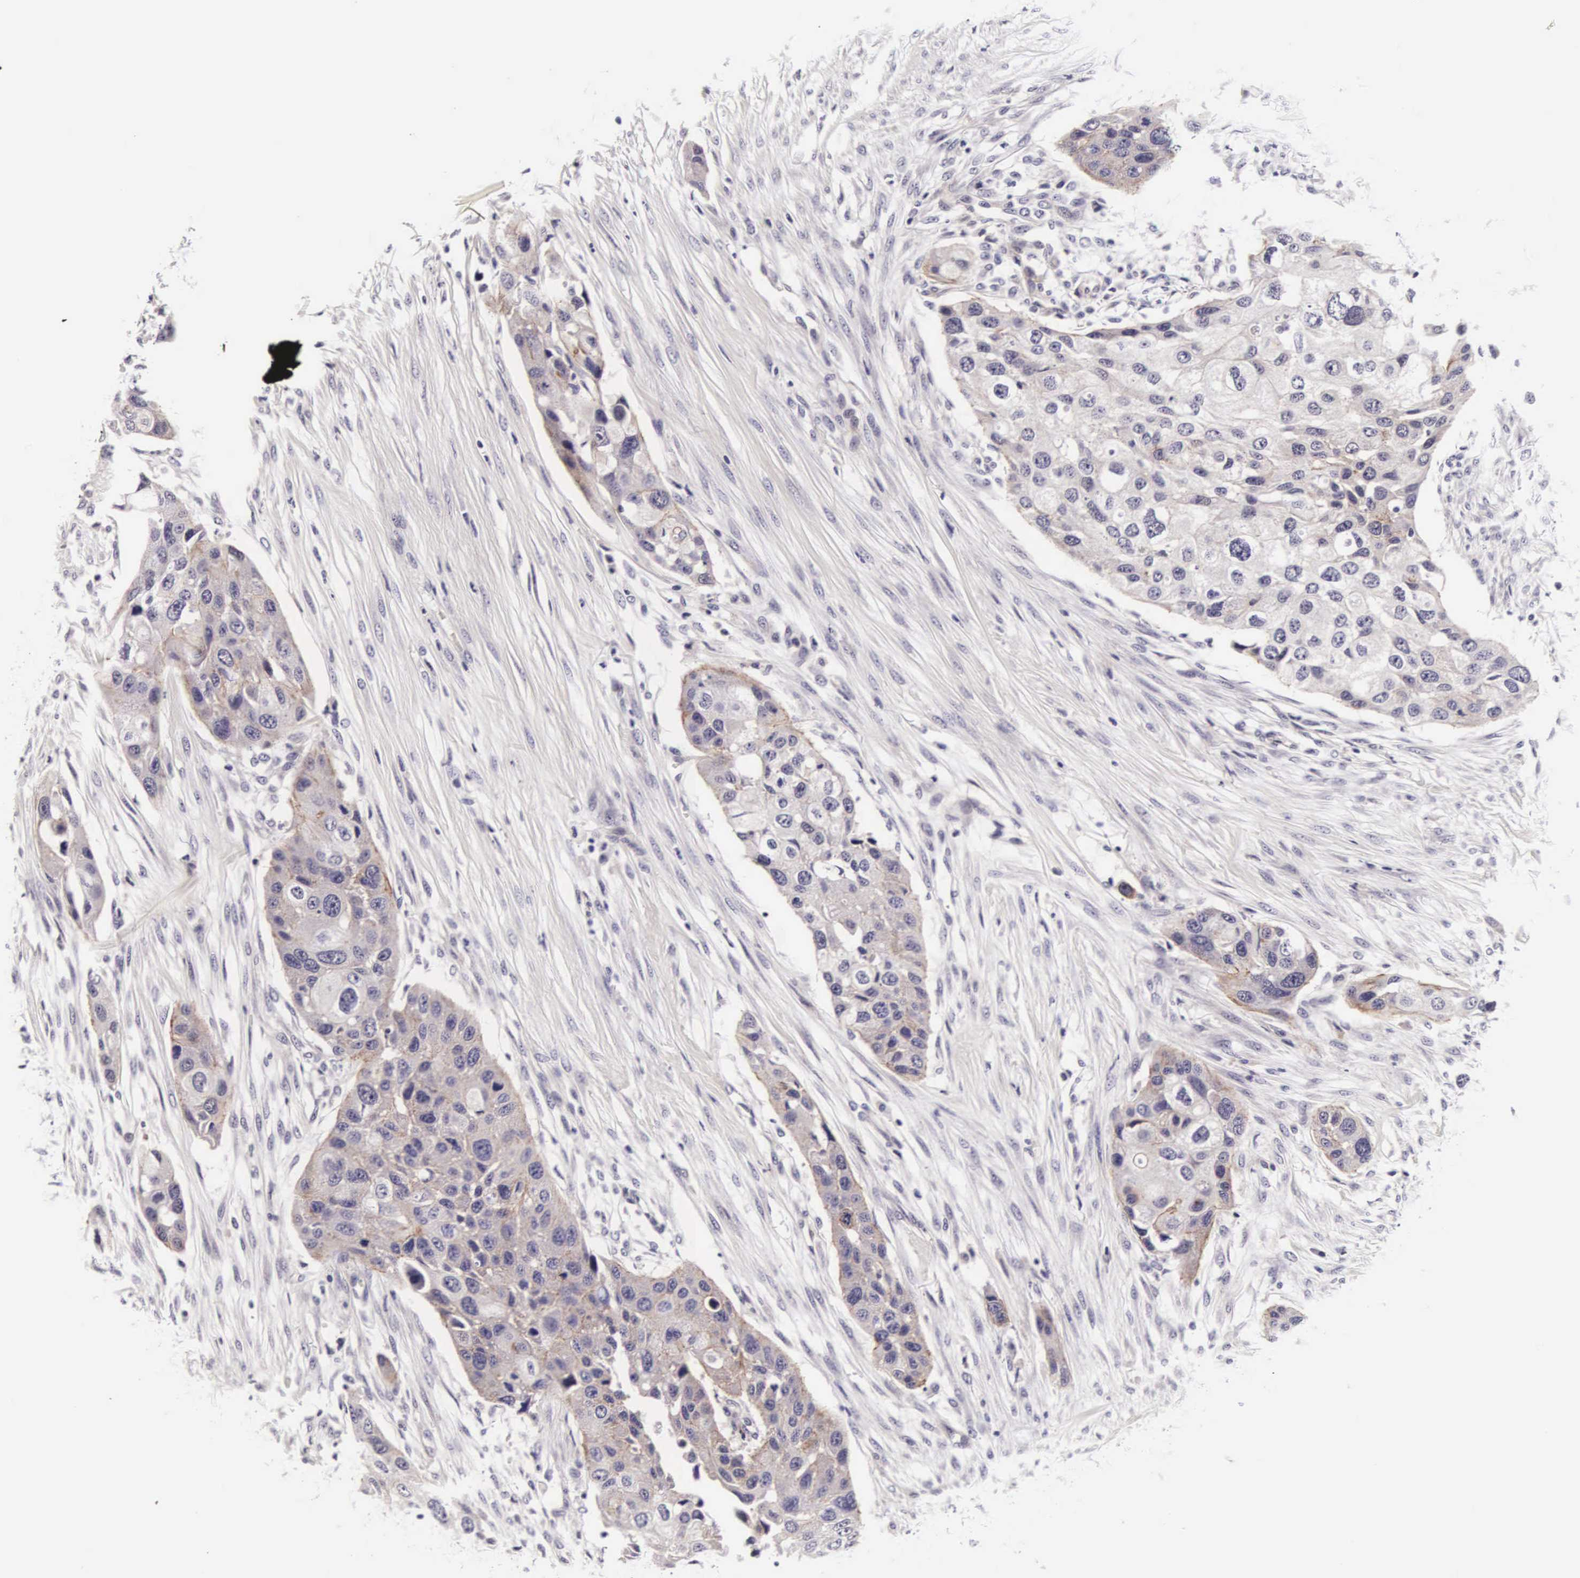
{"staining": {"intensity": "weak", "quantity": "<25%", "location": "cytoplasmic/membranous"}, "tissue": "urothelial cancer", "cell_type": "Tumor cells", "image_type": "cancer", "snomed": [{"axis": "morphology", "description": "Urothelial carcinoma, High grade"}, {"axis": "topography", "description": "Urinary bladder"}], "caption": "Immunohistochemistry photomicrograph of urothelial carcinoma (high-grade) stained for a protein (brown), which reveals no positivity in tumor cells. (DAB IHC, high magnification).", "gene": "PHETA2", "patient": {"sex": "male", "age": 55}}